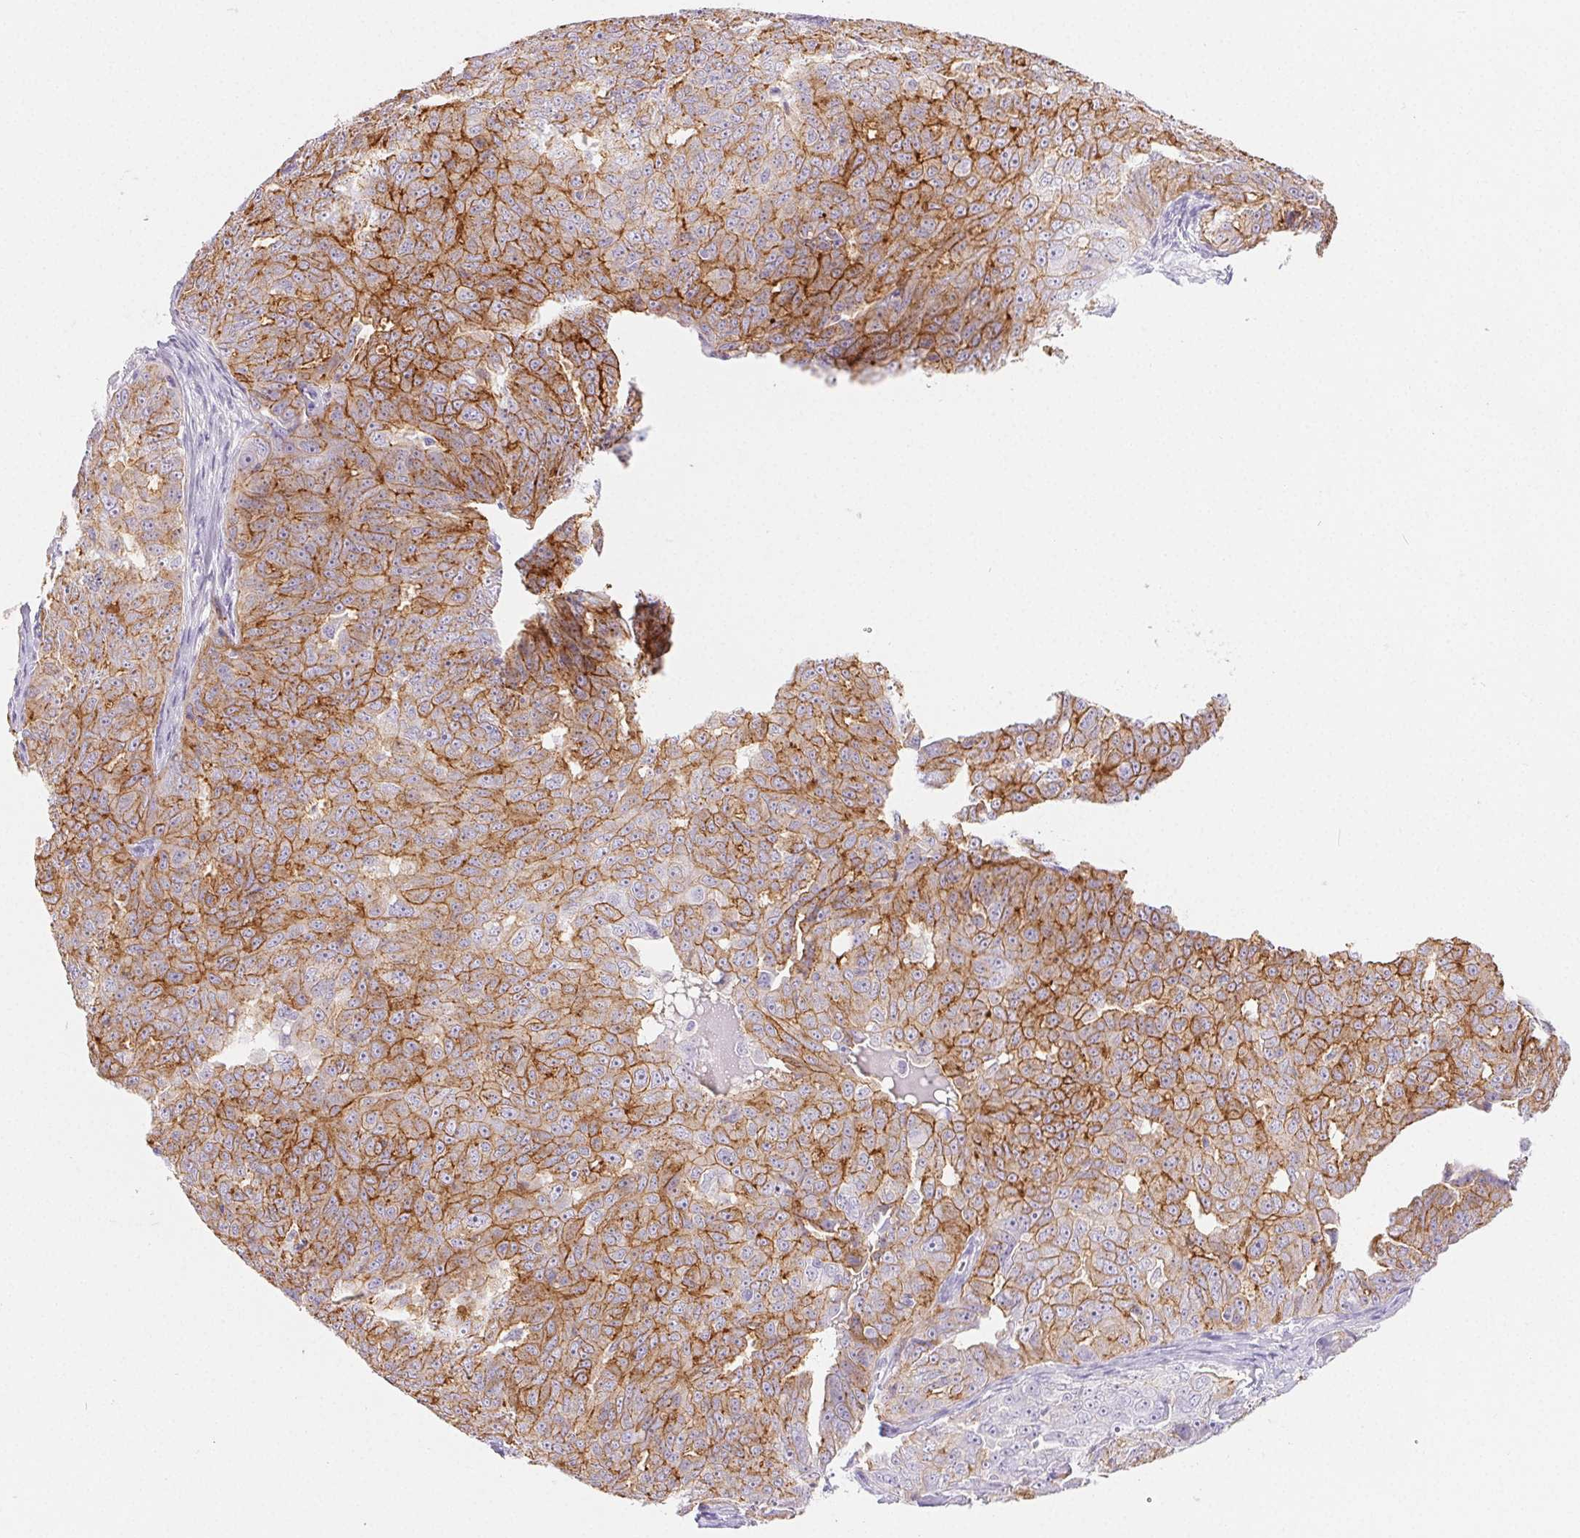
{"staining": {"intensity": "strong", "quantity": "25%-75%", "location": "cytoplasmic/membranous"}, "tissue": "ovarian cancer", "cell_type": "Tumor cells", "image_type": "cancer", "snomed": [{"axis": "morphology", "description": "Carcinoma, endometroid"}, {"axis": "topography", "description": "Ovary"}], "caption": "Approximately 25%-75% of tumor cells in human ovarian cancer (endometroid carcinoma) display strong cytoplasmic/membranous protein staining as visualized by brown immunohistochemical staining.", "gene": "CLDN16", "patient": {"sex": "female", "age": 70}}